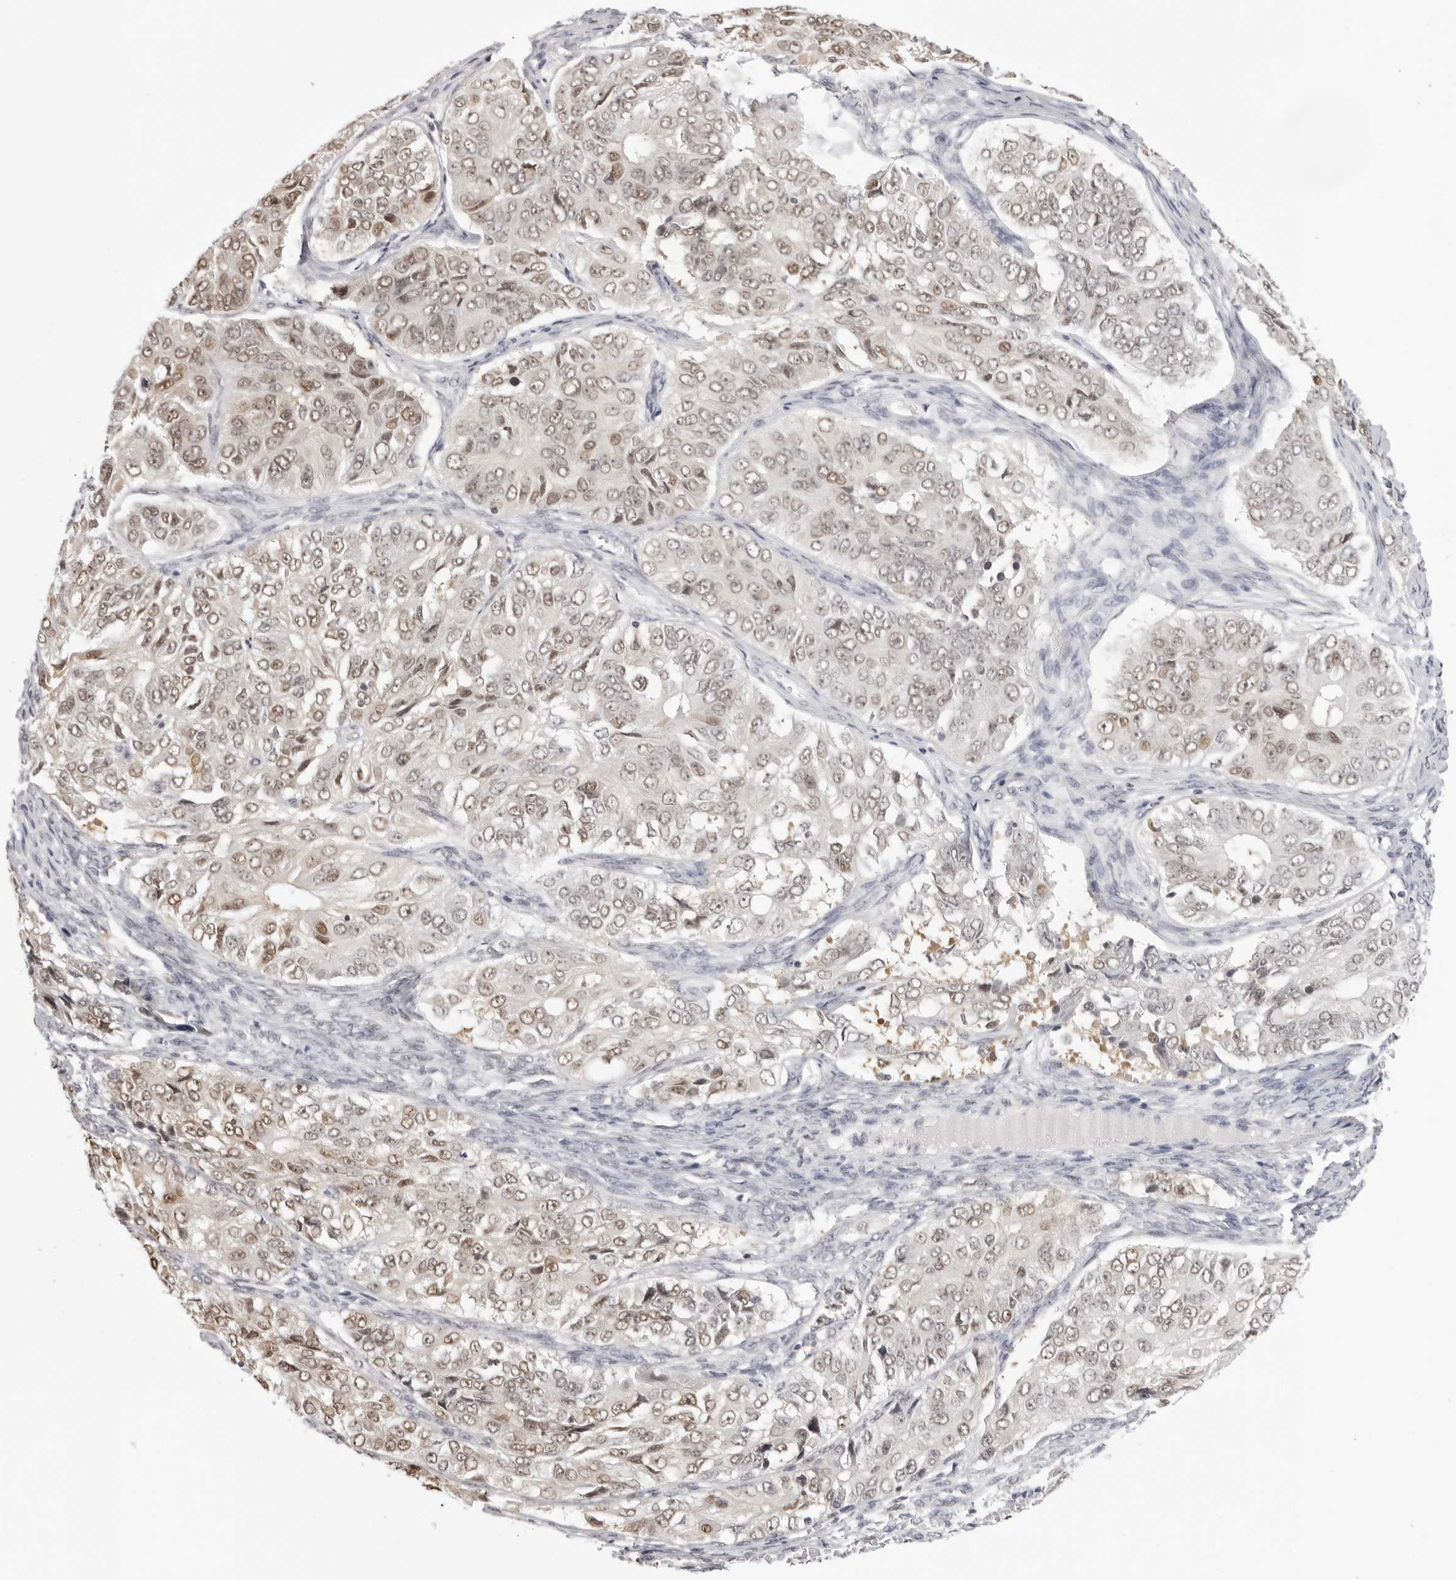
{"staining": {"intensity": "weak", "quantity": ">75%", "location": "nuclear"}, "tissue": "ovarian cancer", "cell_type": "Tumor cells", "image_type": "cancer", "snomed": [{"axis": "morphology", "description": "Carcinoma, endometroid"}, {"axis": "topography", "description": "Ovary"}], "caption": "Endometroid carcinoma (ovarian) was stained to show a protein in brown. There is low levels of weak nuclear expression in approximately >75% of tumor cells.", "gene": "HSPA4", "patient": {"sex": "female", "age": 51}}